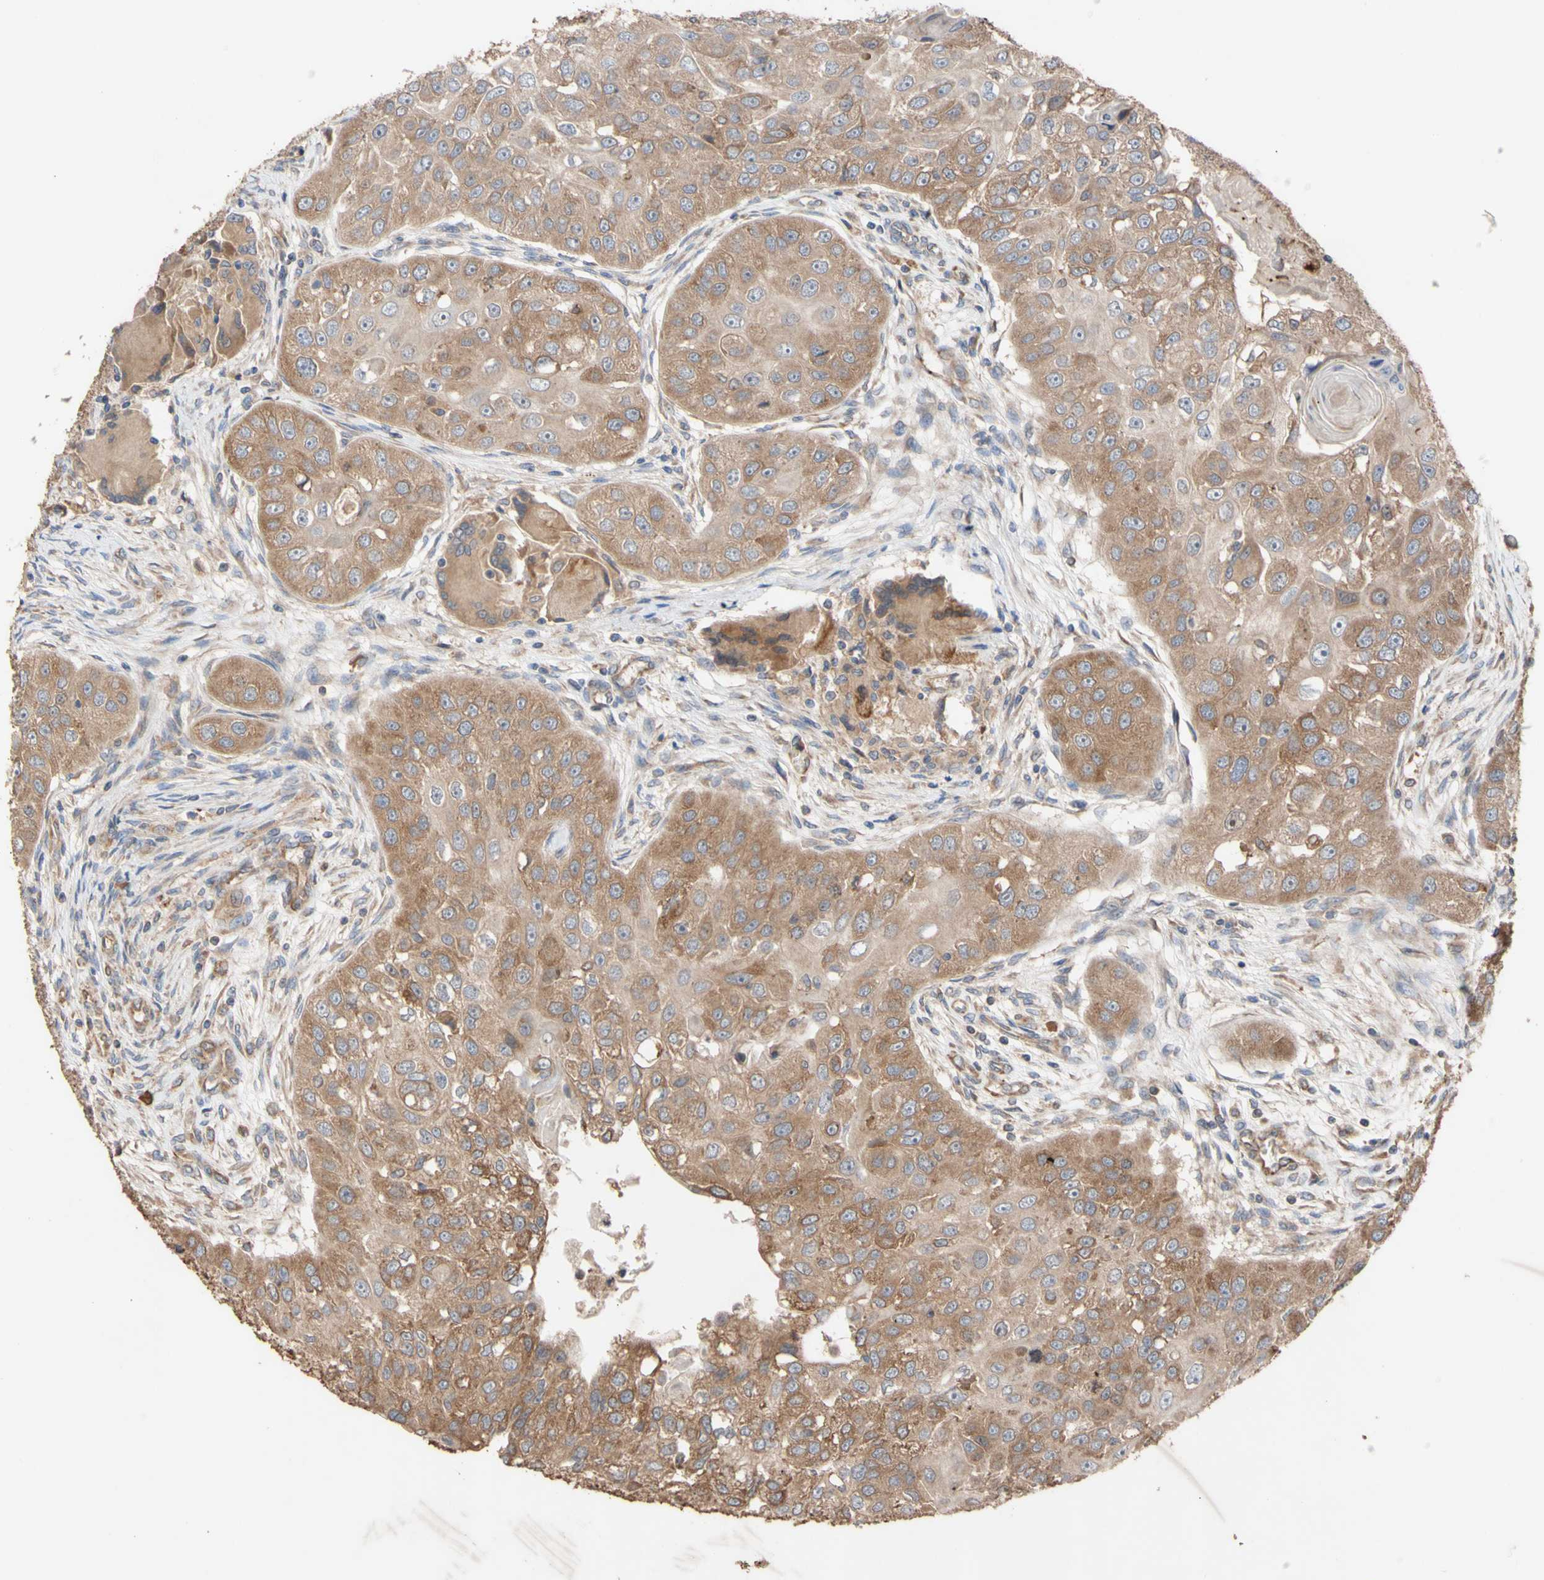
{"staining": {"intensity": "moderate", "quantity": ">75%", "location": "cytoplasmic/membranous"}, "tissue": "head and neck cancer", "cell_type": "Tumor cells", "image_type": "cancer", "snomed": [{"axis": "morphology", "description": "Normal tissue, NOS"}, {"axis": "morphology", "description": "Squamous cell carcinoma, NOS"}, {"axis": "topography", "description": "Skeletal muscle"}, {"axis": "topography", "description": "Head-Neck"}], "caption": "Brown immunohistochemical staining in human head and neck cancer (squamous cell carcinoma) reveals moderate cytoplasmic/membranous expression in about >75% of tumor cells.", "gene": "EIF2S3", "patient": {"sex": "male", "age": 51}}